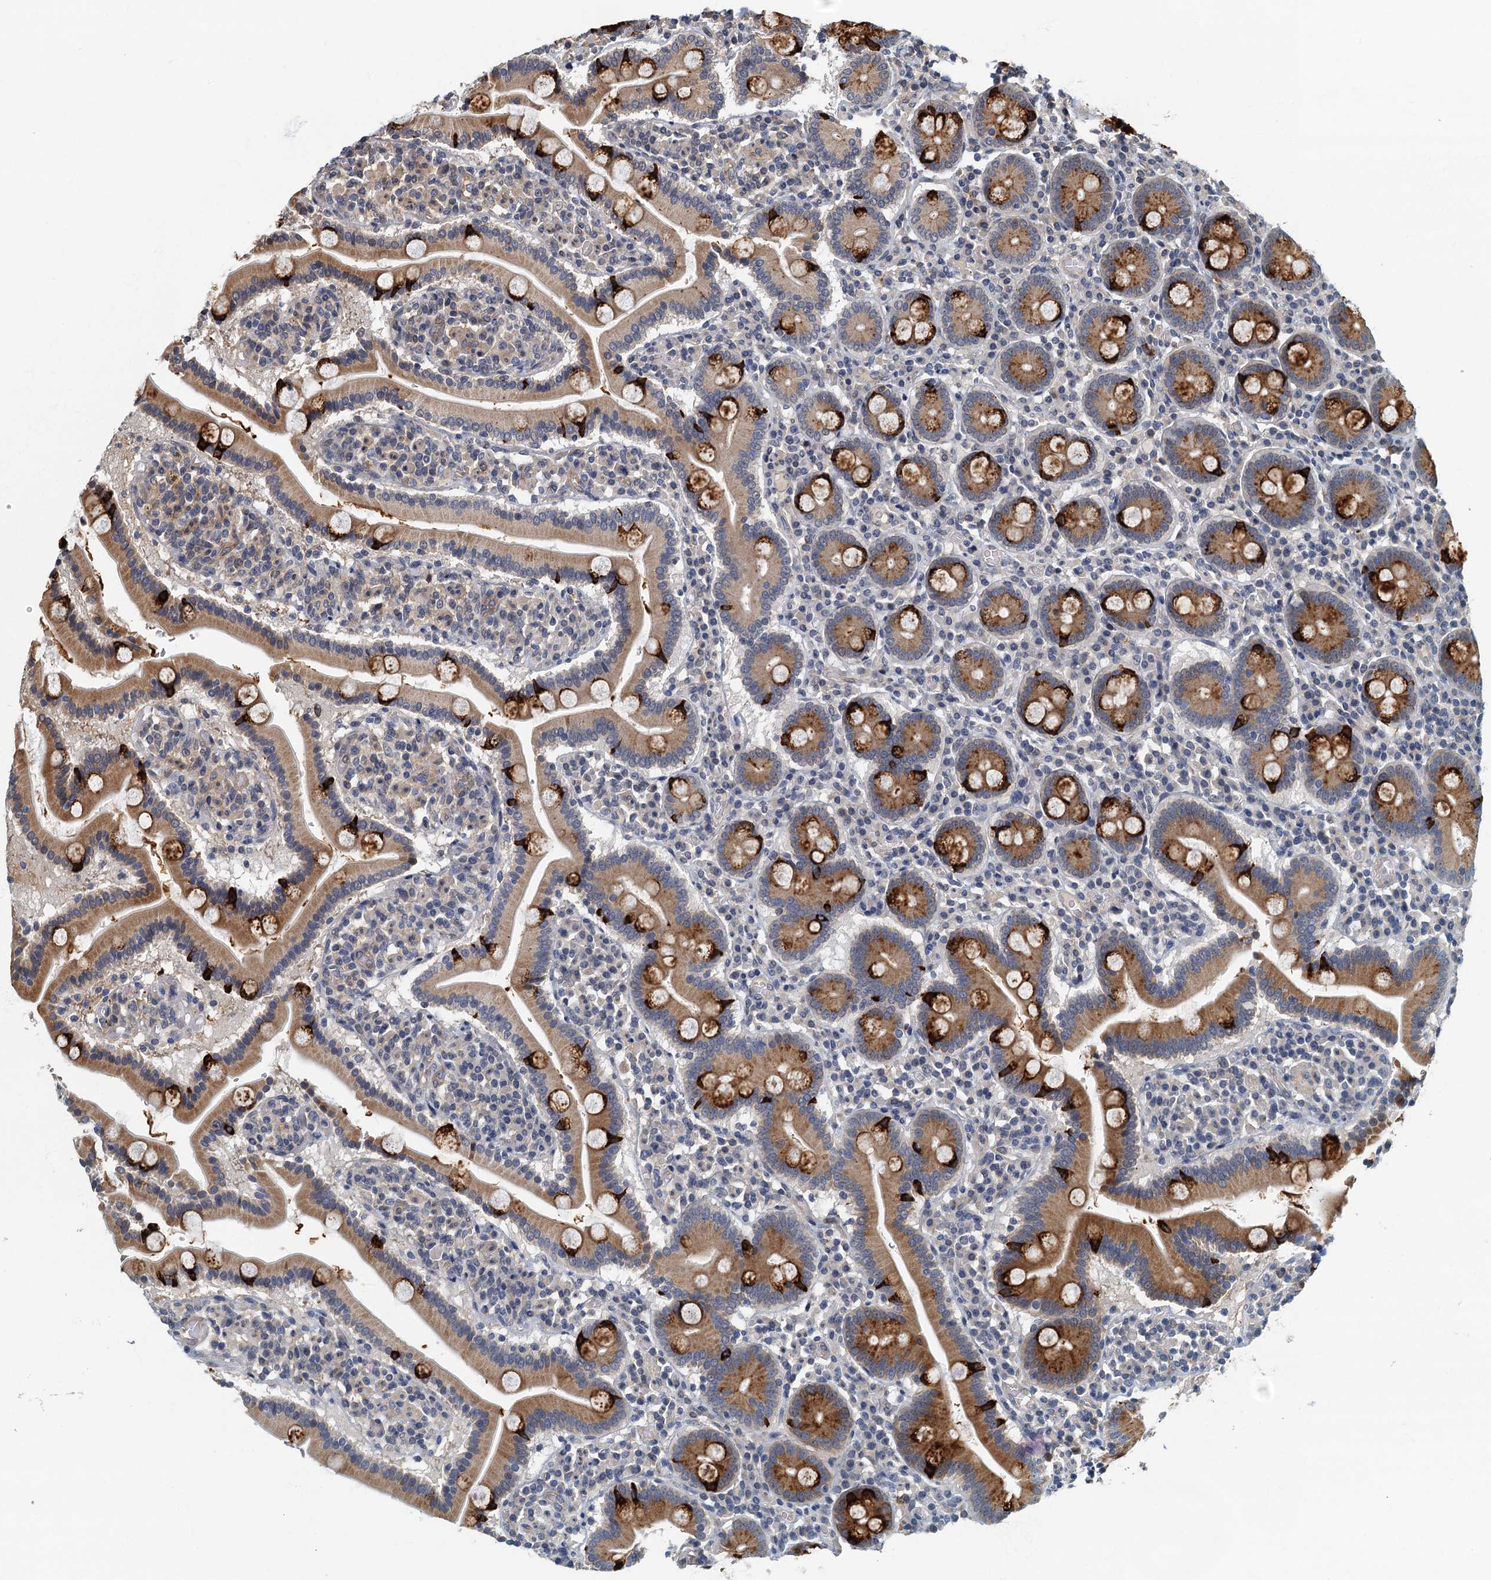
{"staining": {"intensity": "strong", "quantity": "25%-75%", "location": "cytoplasmic/membranous"}, "tissue": "duodenum", "cell_type": "Glandular cells", "image_type": "normal", "snomed": [{"axis": "morphology", "description": "Normal tissue, NOS"}, {"axis": "topography", "description": "Duodenum"}], "caption": "Strong cytoplasmic/membranous protein expression is appreciated in approximately 25%-75% of glandular cells in duodenum. (brown staining indicates protein expression, while blue staining denotes nuclei).", "gene": "CKAP2L", "patient": {"sex": "male", "age": 55}}